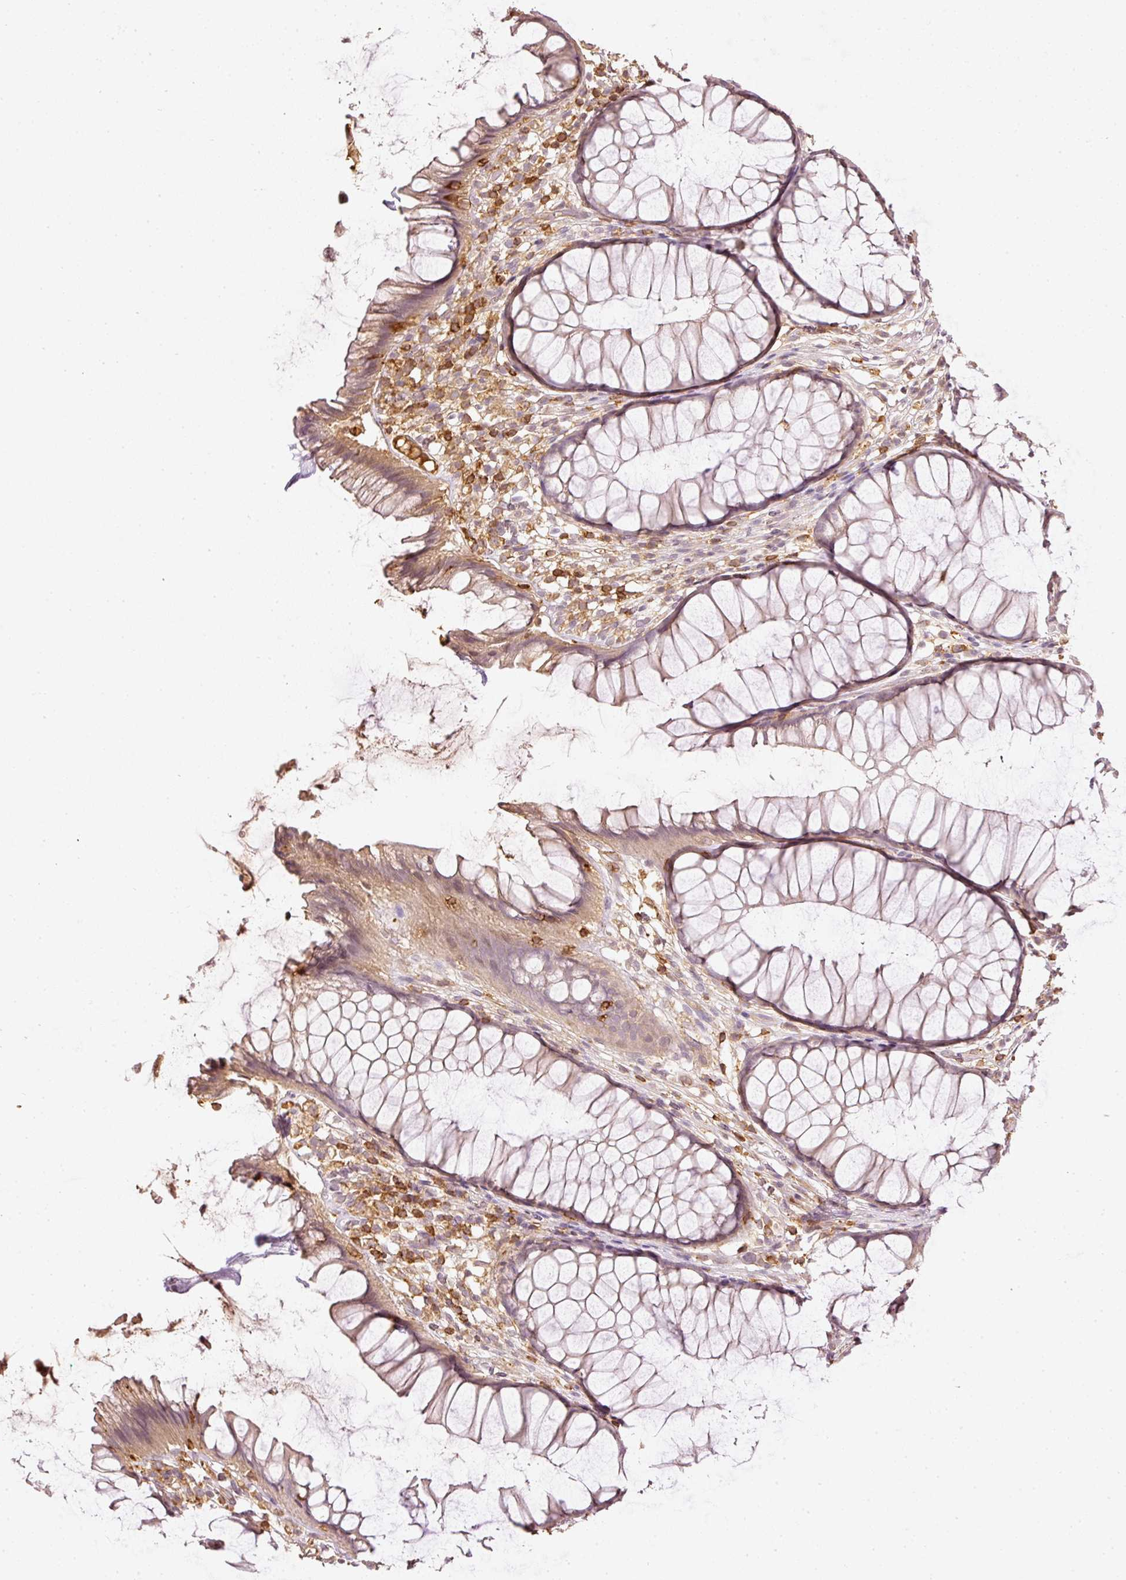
{"staining": {"intensity": "weak", "quantity": ">75%", "location": "cytoplasmic/membranous"}, "tissue": "rectum", "cell_type": "Glandular cells", "image_type": "normal", "snomed": [{"axis": "morphology", "description": "Normal tissue, NOS"}, {"axis": "topography", "description": "Smooth muscle"}, {"axis": "topography", "description": "Rectum"}], "caption": "Weak cytoplasmic/membranous positivity is identified in approximately >75% of glandular cells in unremarkable rectum. Ihc stains the protein in brown and the nuclei are stained blue.", "gene": "EVL", "patient": {"sex": "male", "age": 53}}